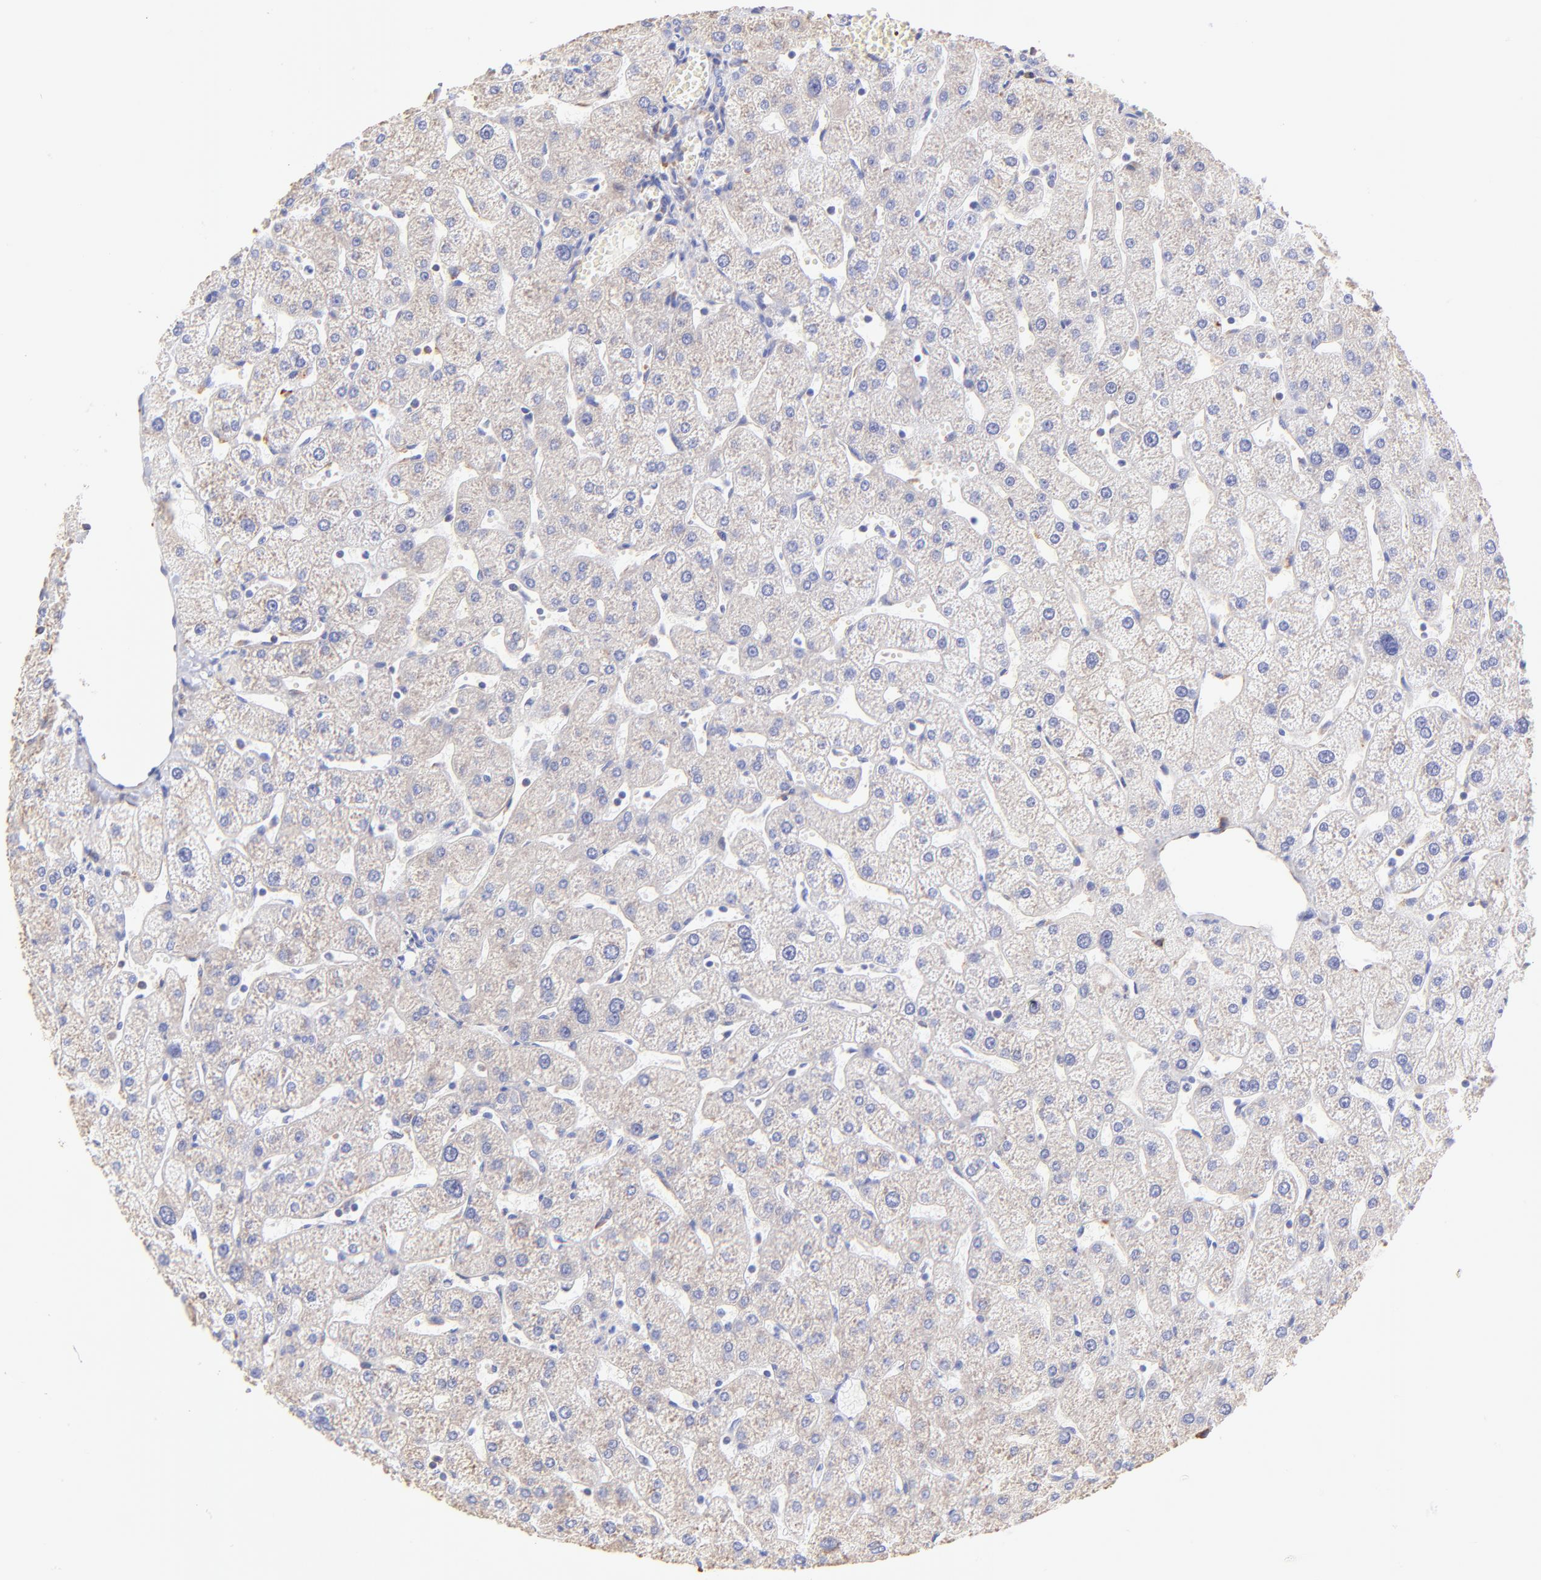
{"staining": {"intensity": "negative", "quantity": "none", "location": "none"}, "tissue": "liver", "cell_type": "Cholangiocytes", "image_type": "normal", "snomed": [{"axis": "morphology", "description": "Normal tissue, NOS"}, {"axis": "topography", "description": "Liver"}], "caption": "IHC photomicrograph of normal human liver stained for a protein (brown), which exhibits no staining in cholangiocytes.", "gene": "RPL30", "patient": {"sex": "male", "age": 67}}